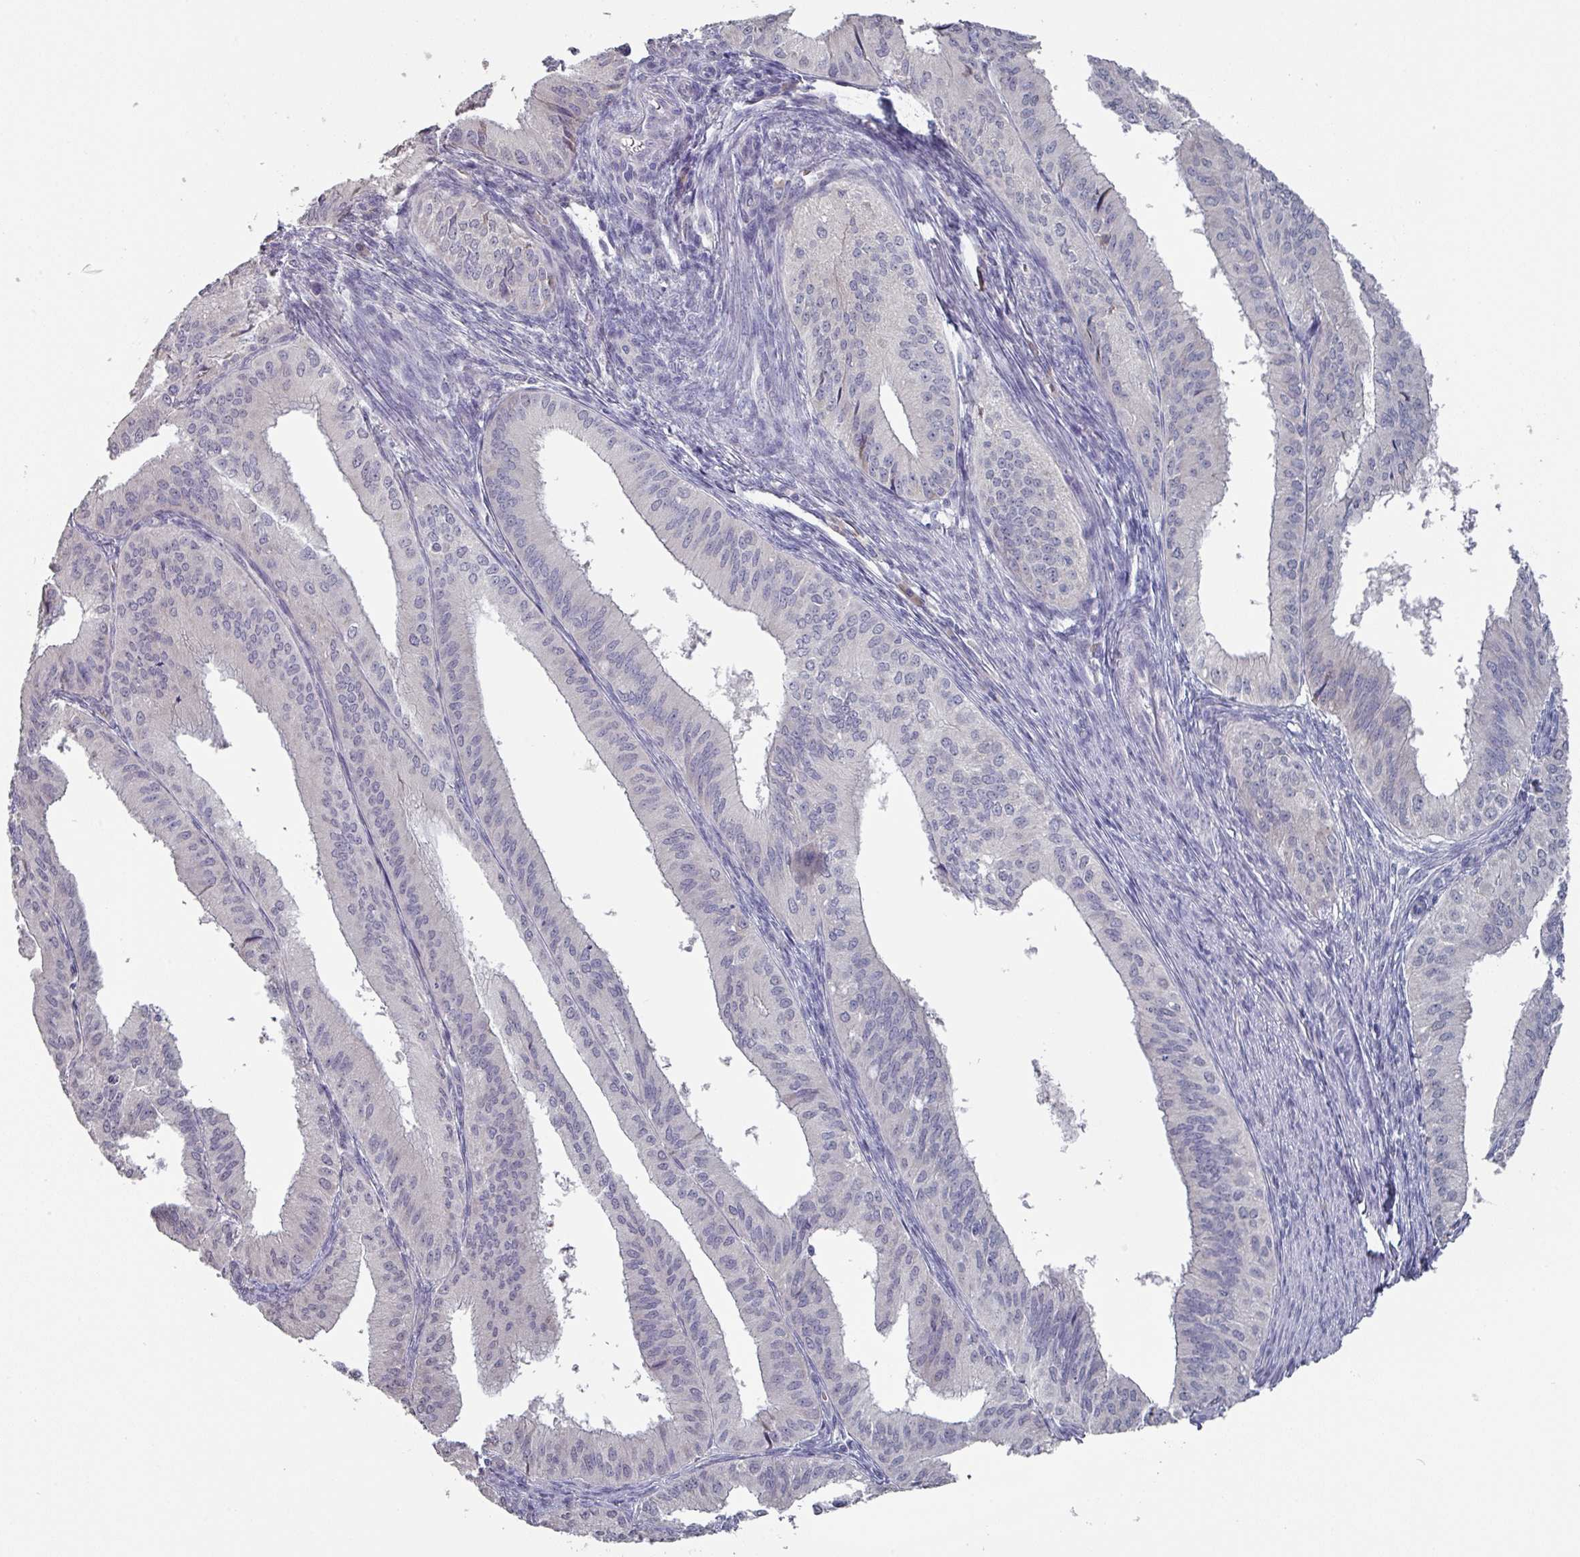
{"staining": {"intensity": "negative", "quantity": "none", "location": "none"}, "tissue": "endometrial cancer", "cell_type": "Tumor cells", "image_type": "cancer", "snomed": [{"axis": "morphology", "description": "Adenocarcinoma, NOS"}, {"axis": "topography", "description": "Endometrium"}], "caption": "This is a histopathology image of IHC staining of adenocarcinoma (endometrial), which shows no positivity in tumor cells.", "gene": "PRAMEF8", "patient": {"sex": "female", "age": 50}}